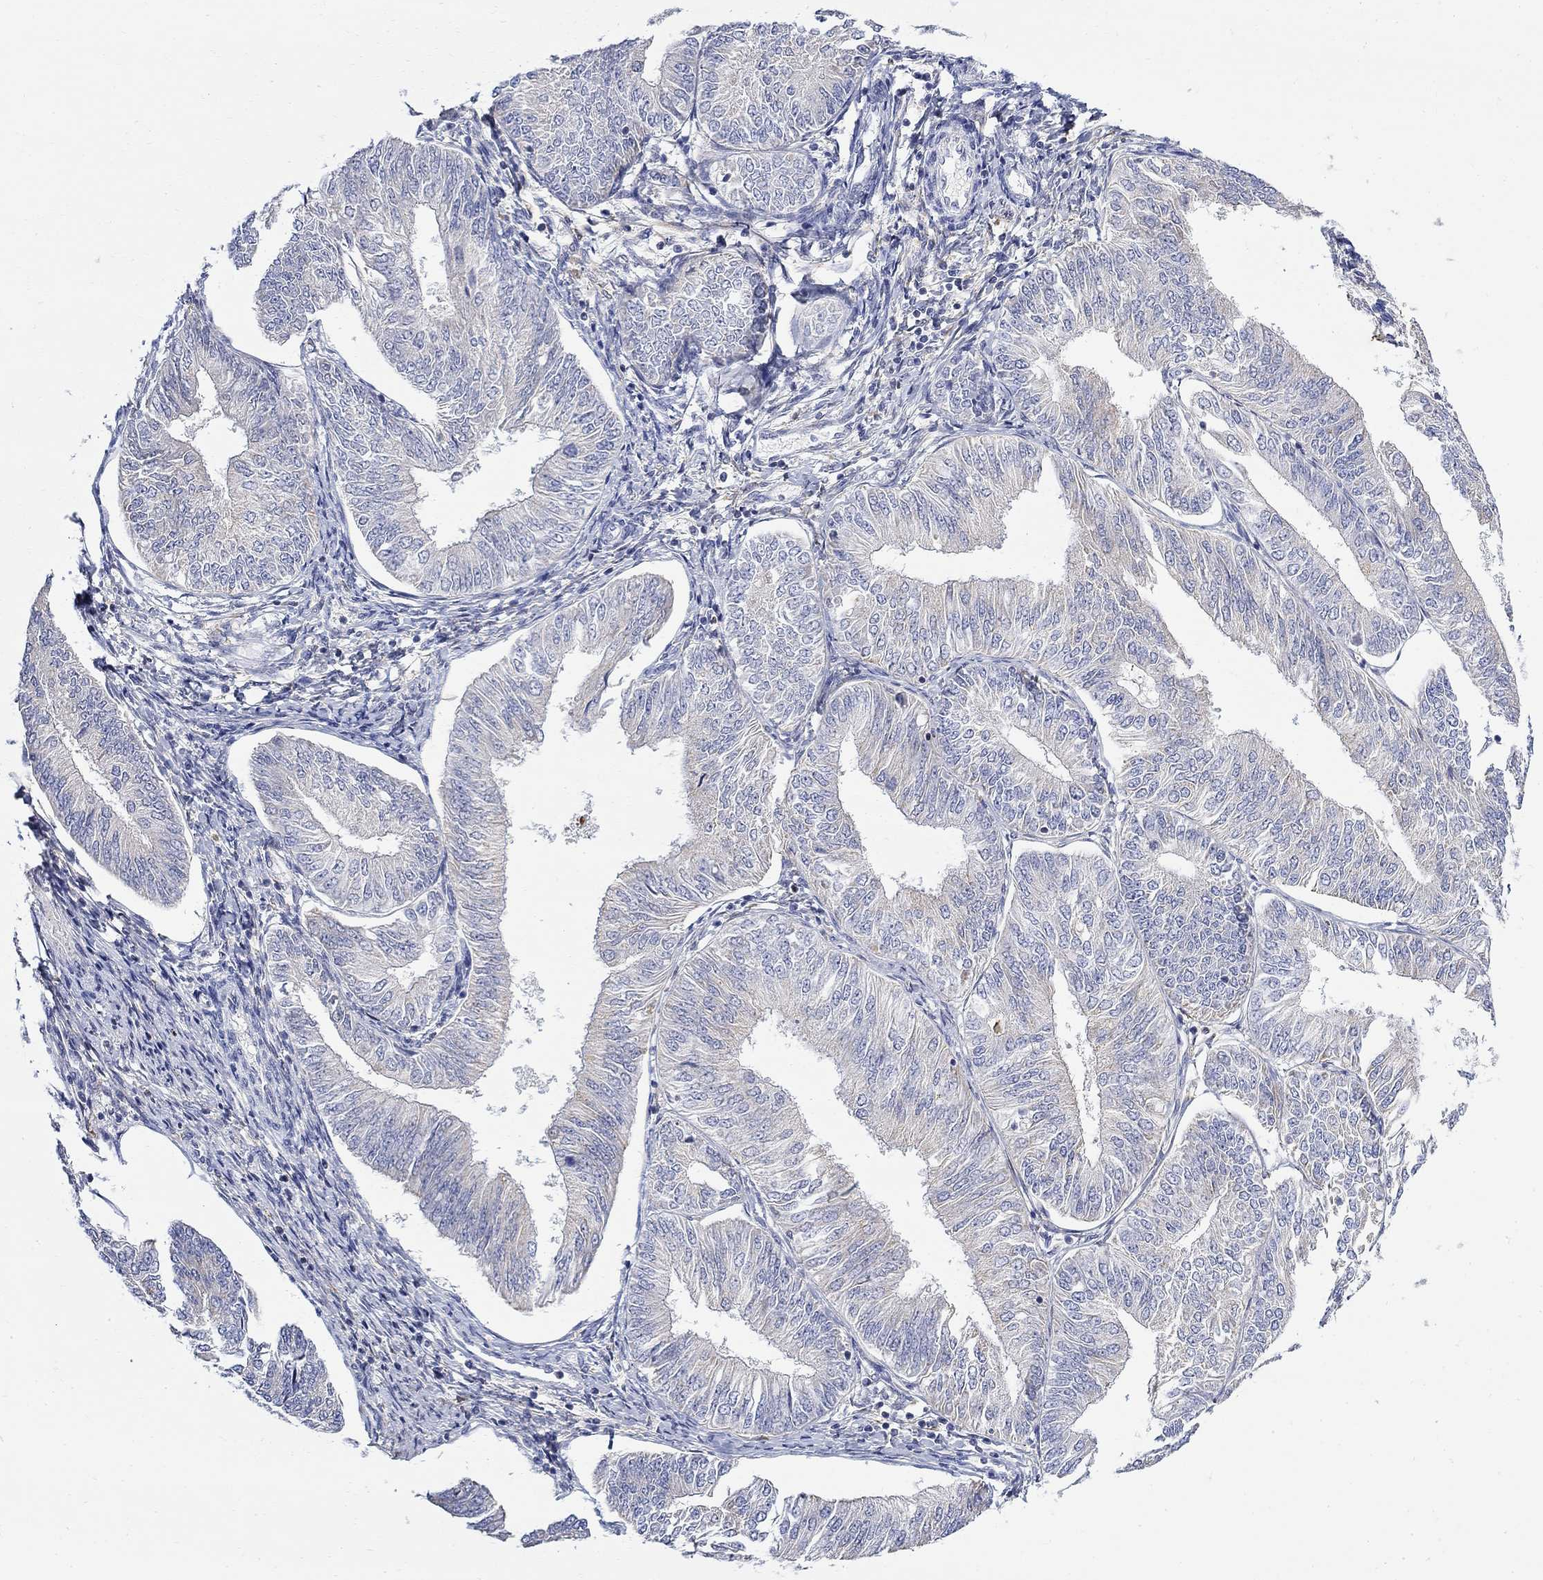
{"staining": {"intensity": "negative", "quantity": "none", "location": "none"}, "tissue": "endometrial cancer", "cell_type": "Tumor cells", "image_type": "cancer", "snomed": [{"axis": "morphology", "description": "Adenocarcinoma, NOS"}, {"axis": "topography", "description": "Endometrium"}], "caption": "High power microscopy histopathology image of an immunohistochemistry (IHC) photomicrograph of endometrial cancer (adenocarcinoma), revealing no significant positivity in tumor cells.", "gene": "FNDC5", "patient": {"sex": "female", "age": 58}}